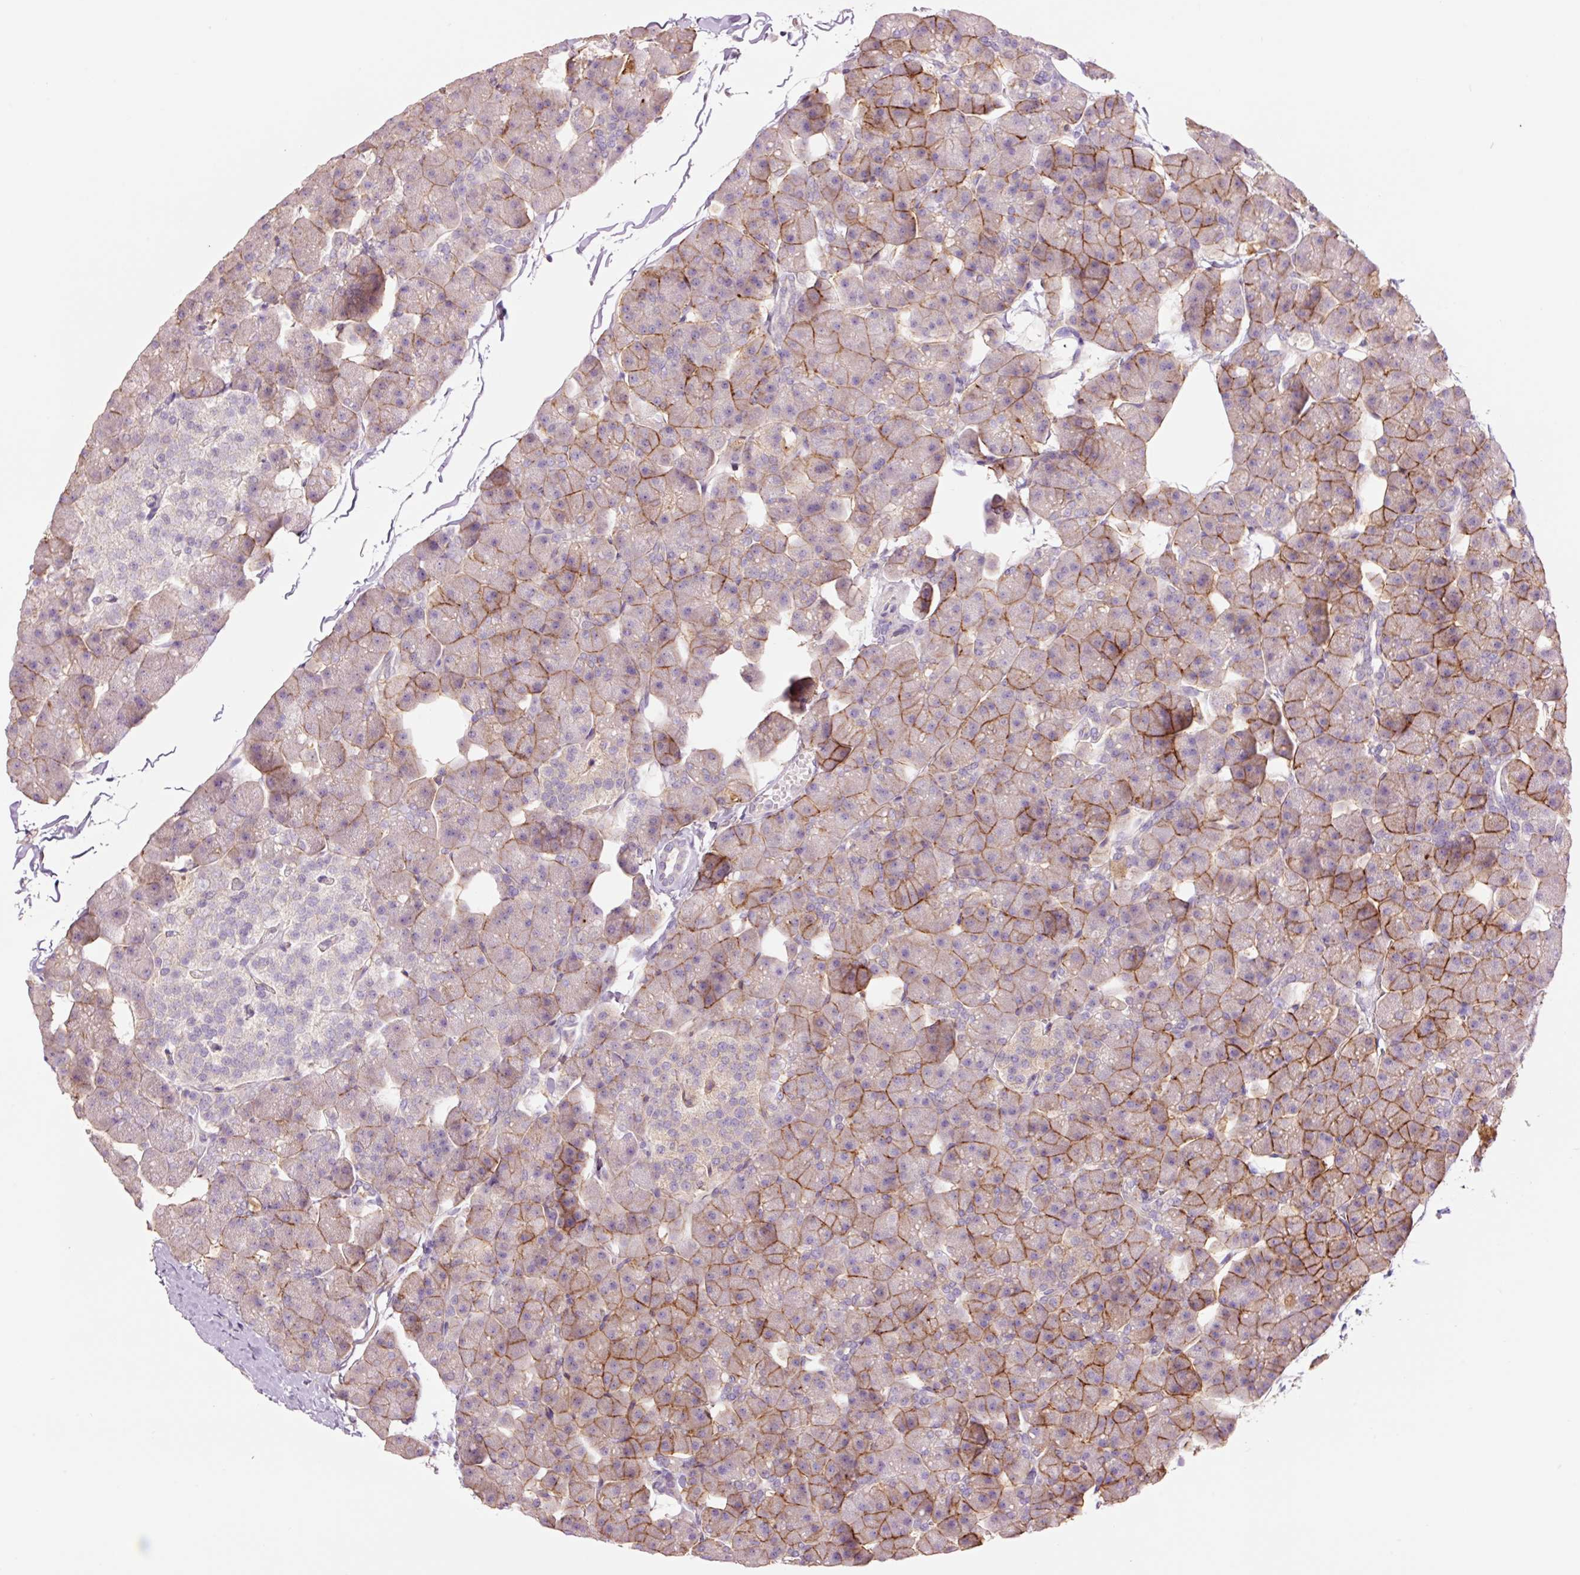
{"staining": {"intensity": "strong", "quantity": "25%-75%", "location": "cytoplasmic/membranous"}, "tissue": "pancreas", "cell_type": "Exocrine glandular cells", "image_type": "normal", "snomed": [{"axis": "morphology", "description": "Normal tissue, NOS"}, {"axis": "topography", "description": "Pancreas"}], "caption": "Exocrine glandular cells demonstrate high levels of strong cytoplasmic/membranous staining in approximately 25%-75% of cells in unremarkable human pancreas.", "gene": "SLC1A4", "patient": {"sex": "male", "age": 35}}